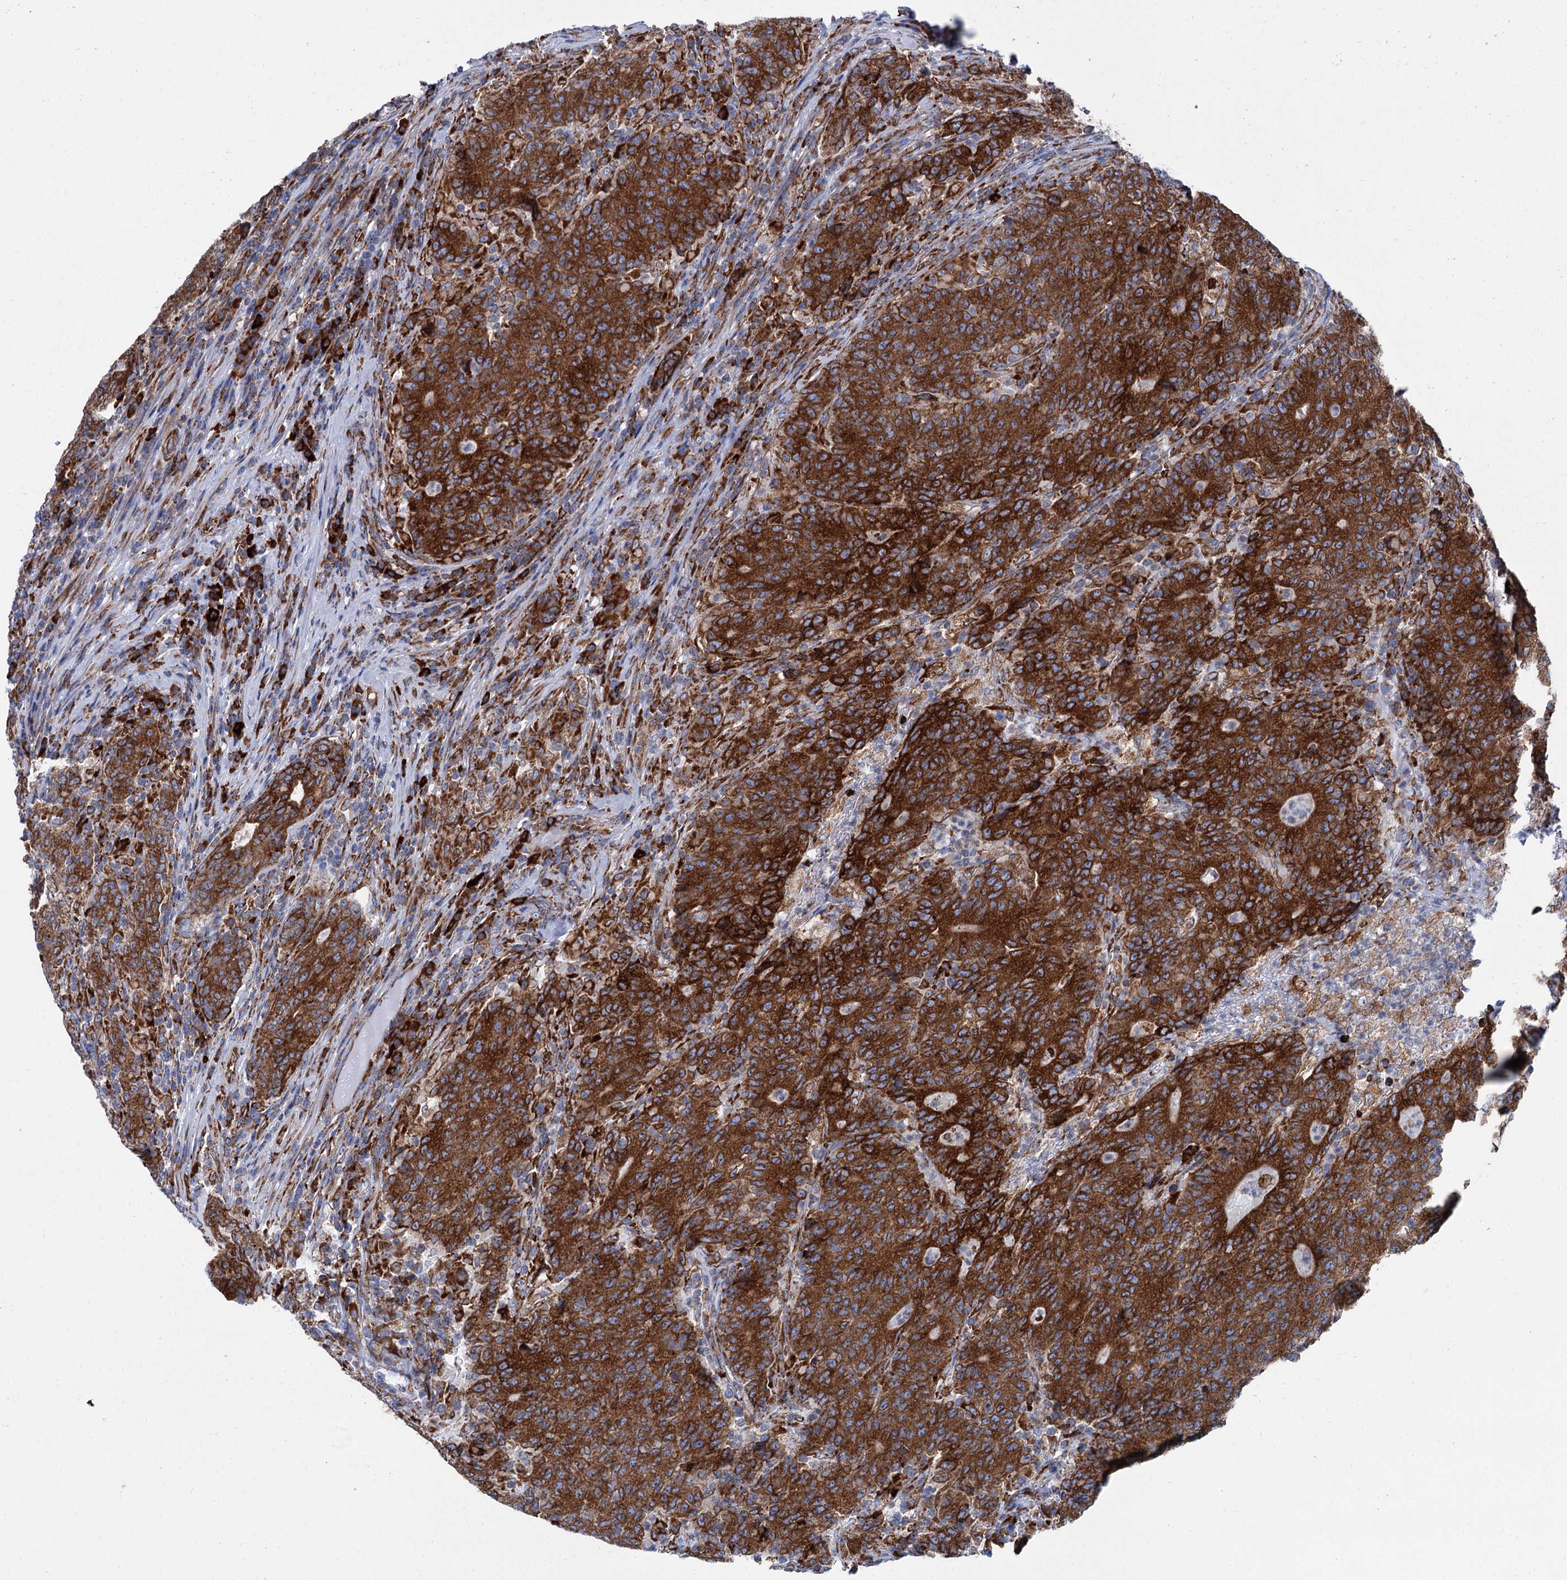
{"staining": {"intensity": "strong", "quantity": ">75%", "location": "cytoplasmic/membranous"}, "tissue": "colorectal cancer", "cell_type": "Tumor cells", "image_type": "cancer", "snomed": [{"axis": "morphology", "description": "Adenocarcinoma, NOS"}, {"axis": "topography", "description": "Colon"}], "caption": "Protein analysis of colorectal cancer tissue reveals strong cytoplasmic/membranous positivity in approximately >75% of tumor cells. The protein of interest is stained brown, and the nuclei are stained in blue (DAB (3,3'-diaminobenzidine) IHC with brightfield microscopy, high magnification).", "gene": "SHE", "patient": {"sex": "female", "age": 75}}